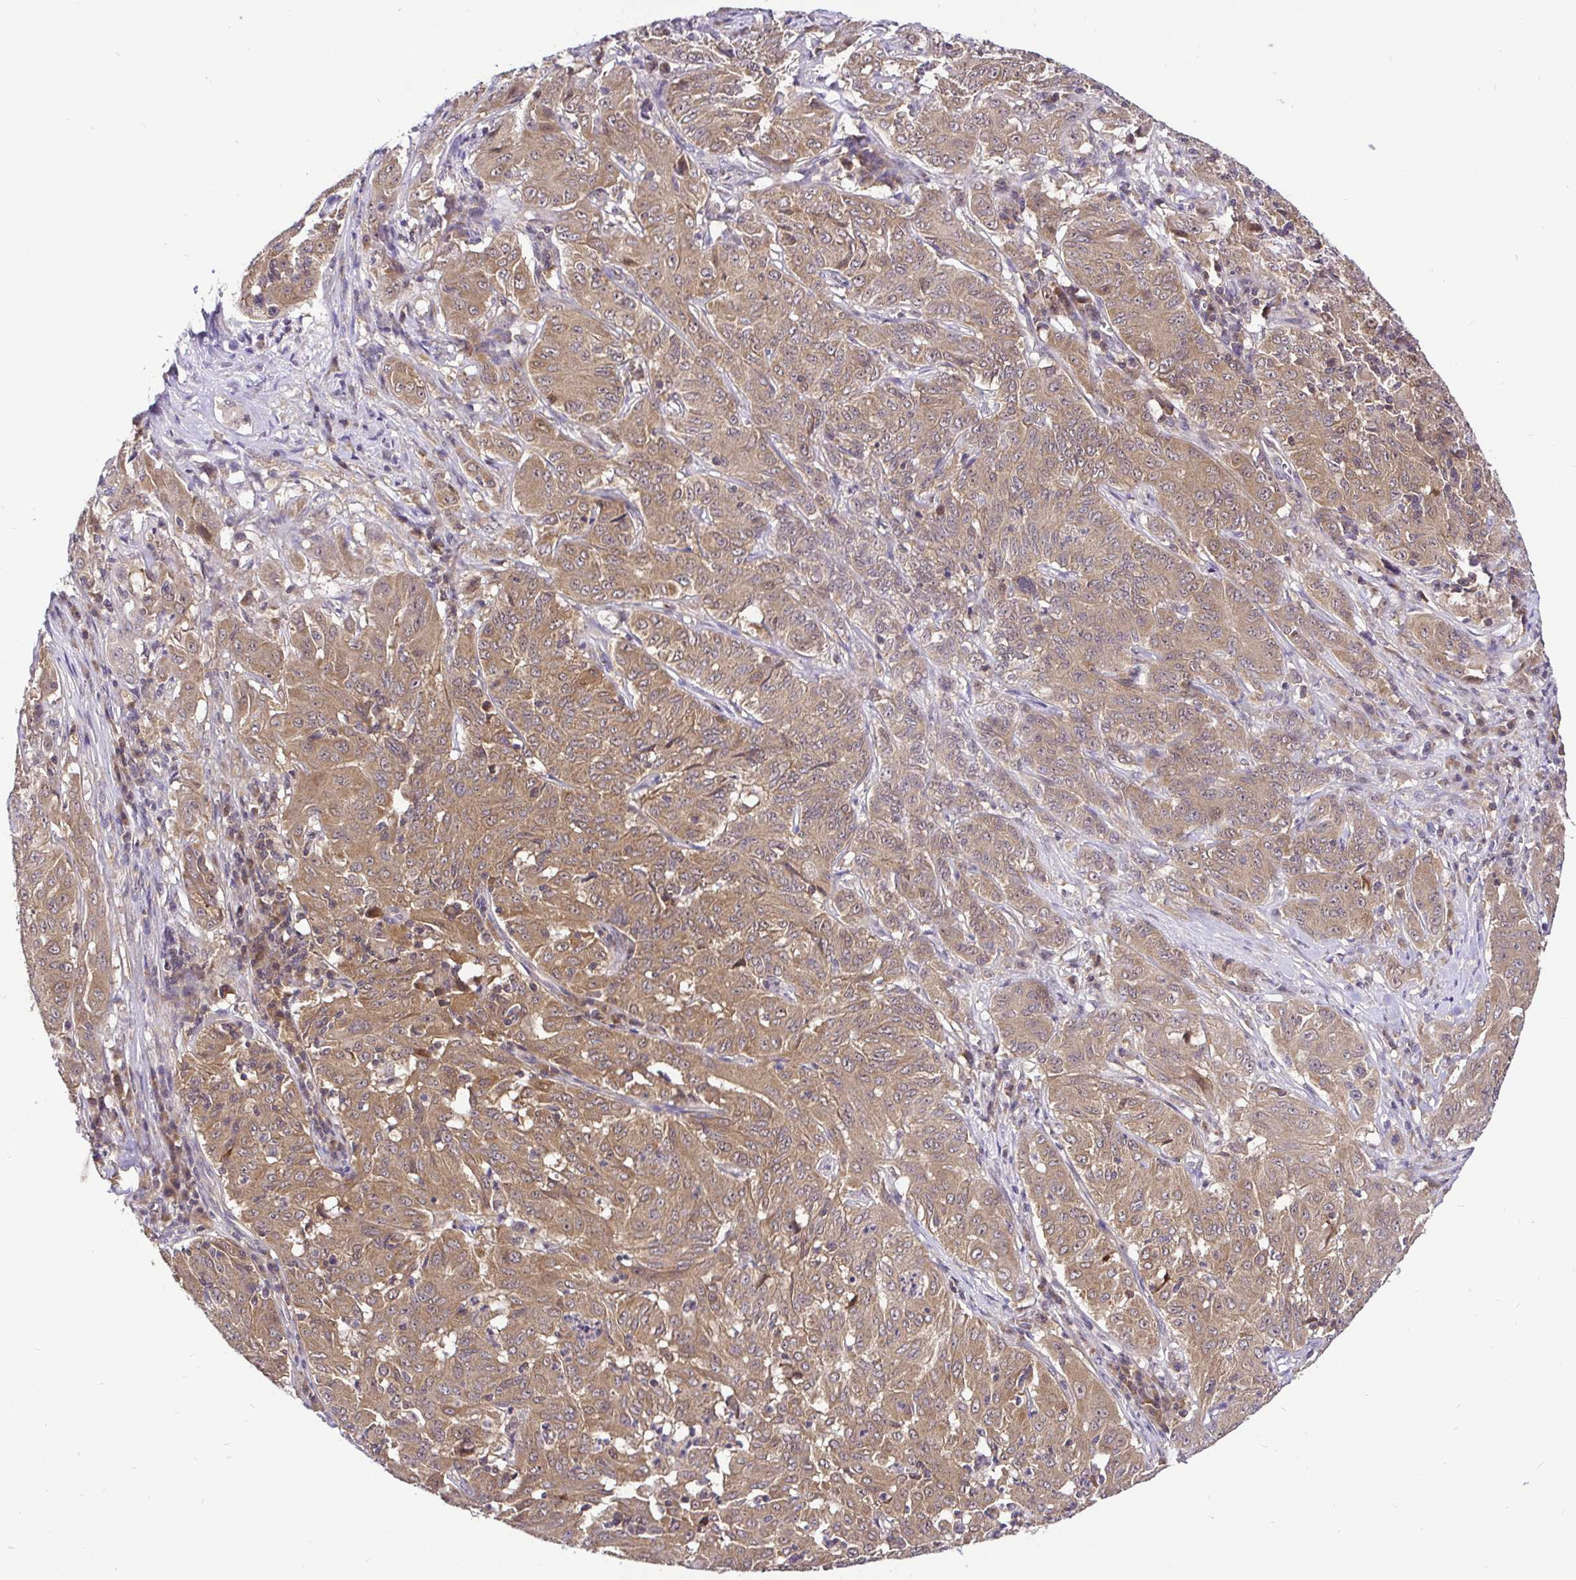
{"staining": {"intensity": "moderate", "quantity": ">75%", "location": "cytoplasmic/membranous,nuclear"}, "tissue": "pancreatic cancer", "cell_type": "Tumor cells", "image_type": "cancer", "snomed": [{"axis": "morphology", "description": "Adenocarcinoma, NOS"}, {"axis": "topography", "description": "Pancreas"}], "caption": "IHC micrograph of human pancreatic cancer (adenocarcinoma) stained for a protein (brown), which displays medium levels of moderate cytoplasmic/membranous and nuclear expression in about >75% of tumor cells.", "gene": "UBE2M", "patient": {"sex": "male", "age": 63}}